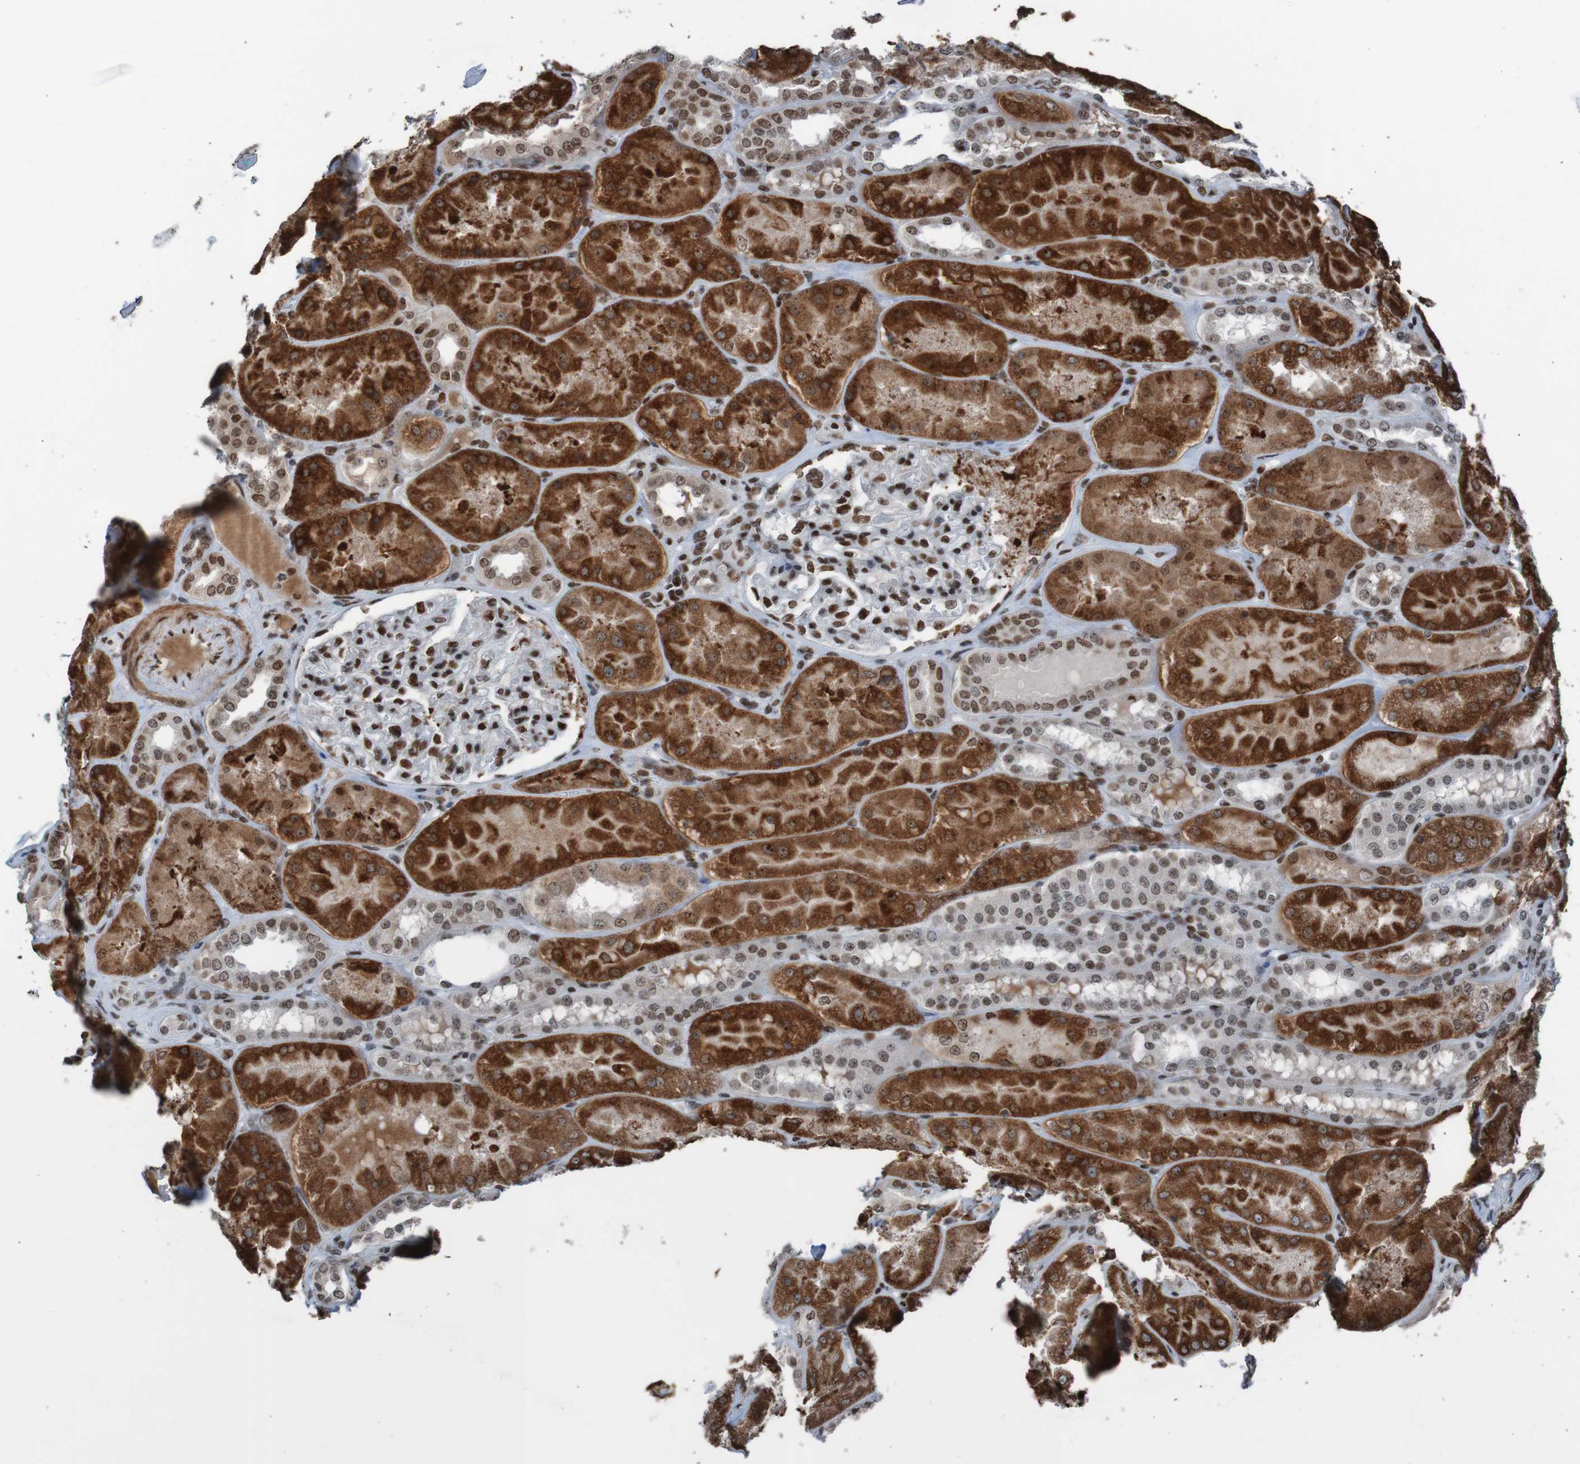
{"staining": {"intensity": "strong", "quantity": ">75%", "location": "nuclear"}, "tissue": "kidney", "cell_type": "Cells in glomeruli", "image_type": "normal", "snomed": [{"axis": "morphology", "description": "Normal tissue, NOS"}, {"axis": "topography", "description": "Kidney"}], "caption": "An IHC histopathology image of normal tissue is shown. Protein staining in brown highlights strong nuclear positivity in kidney within cells in glomeruli.", "gene": "PHF2", "patient": {"sex": "female", "age": 56}}